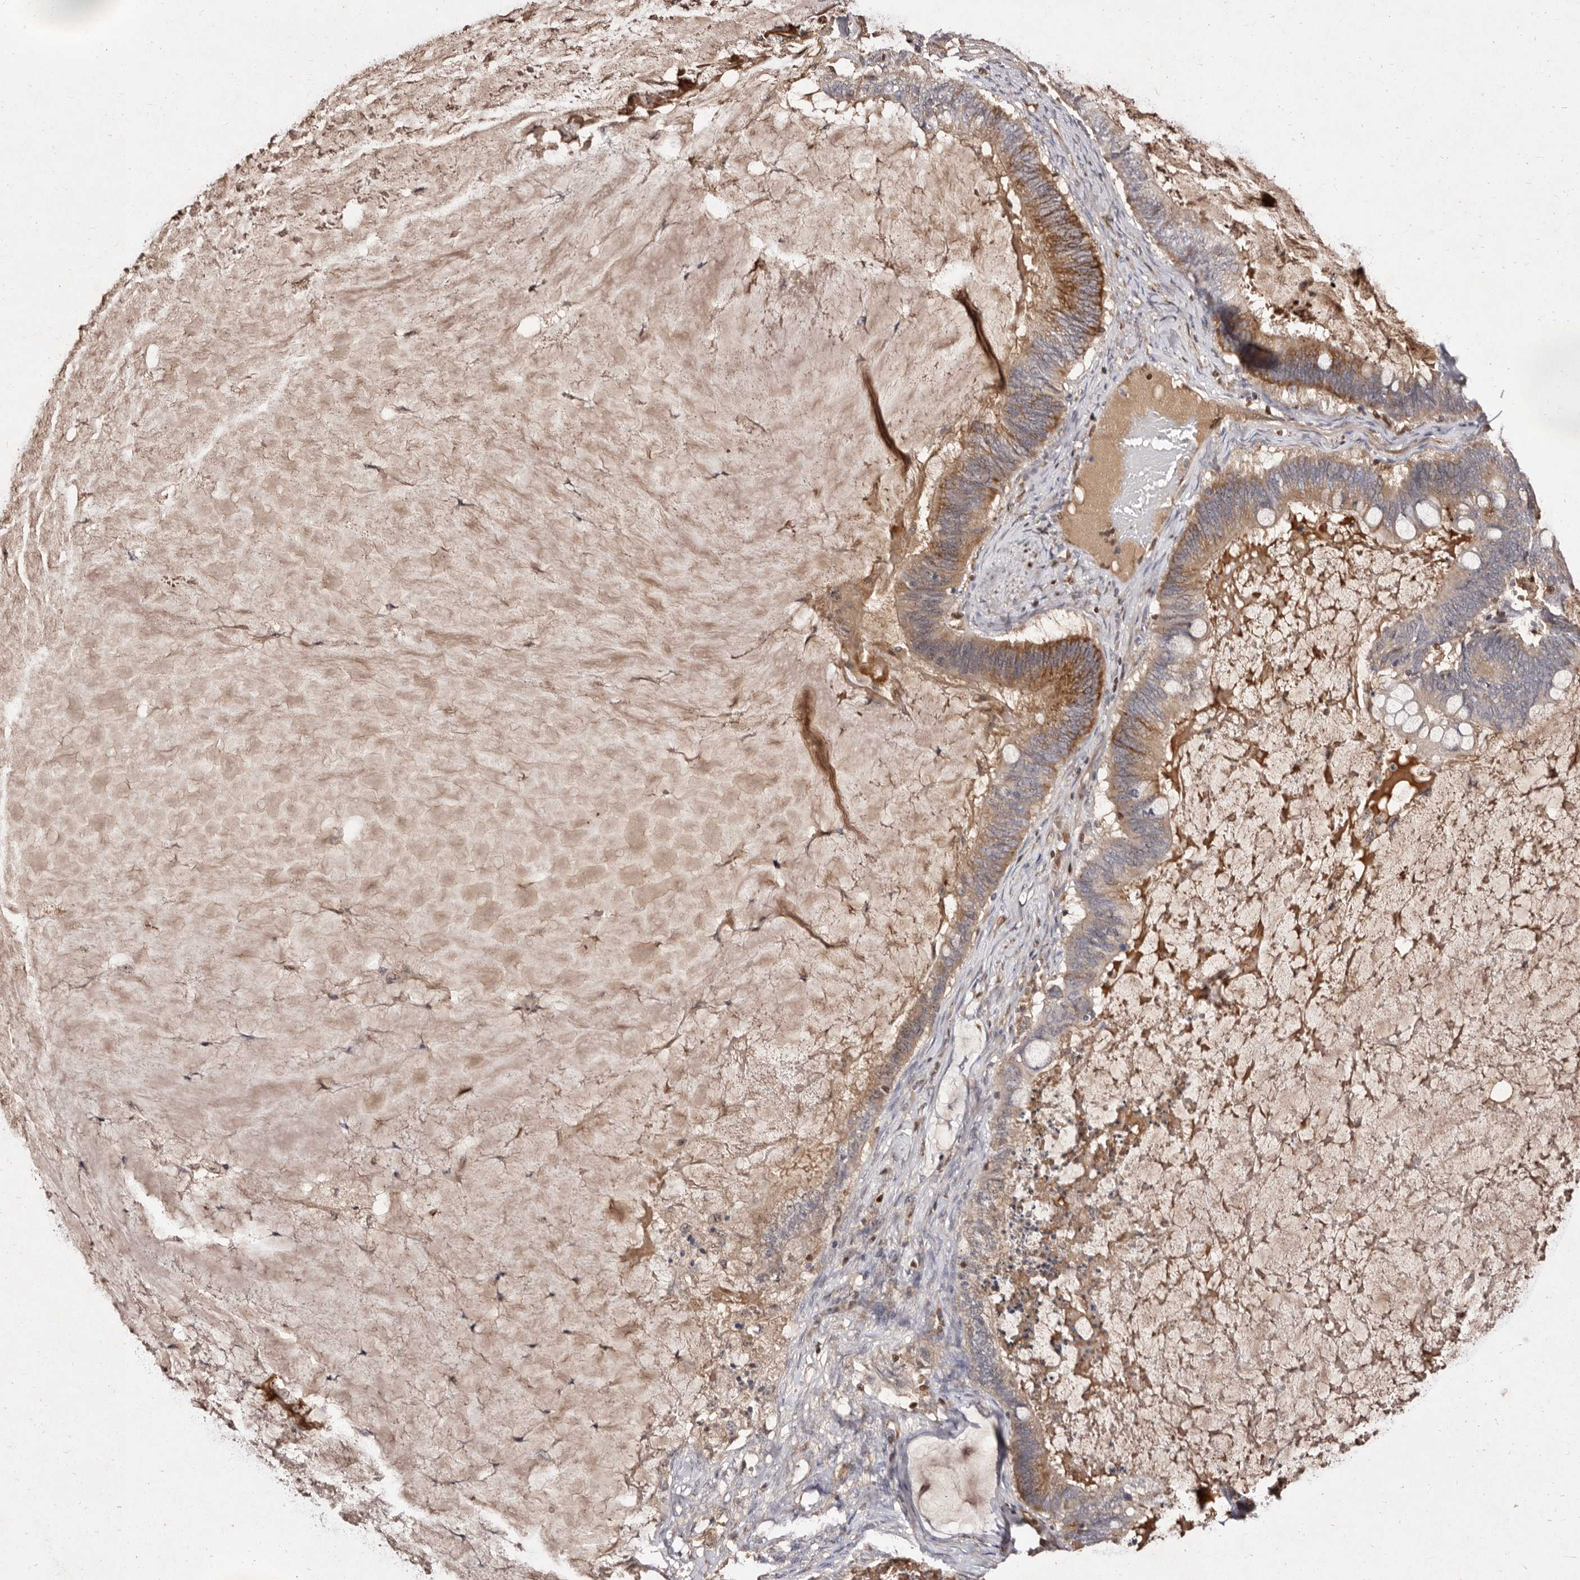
{"staining": {"intensity": "moderate", "quantity": ">75%", "location": "cytoplasmic/membranous"}, "tissue": "ovarian cancer", "cell_type": "Tumor cells", "image_type": "cancer", "snomed": [{"axis": "morphology", "description": "Cystadenocarcinoma, mucinous, NOS"}, {"axis": "topography", "description": "Ovary"}], "caption": "Protein analysis of ovarian mucinous cystadenocarcinoma tissue reveals moderate cytoplasmic/membranous expression in approximately >75% of tumor cells.", "gene": "GIMAP4", "patient": {"sex": "female", "age": 61}}